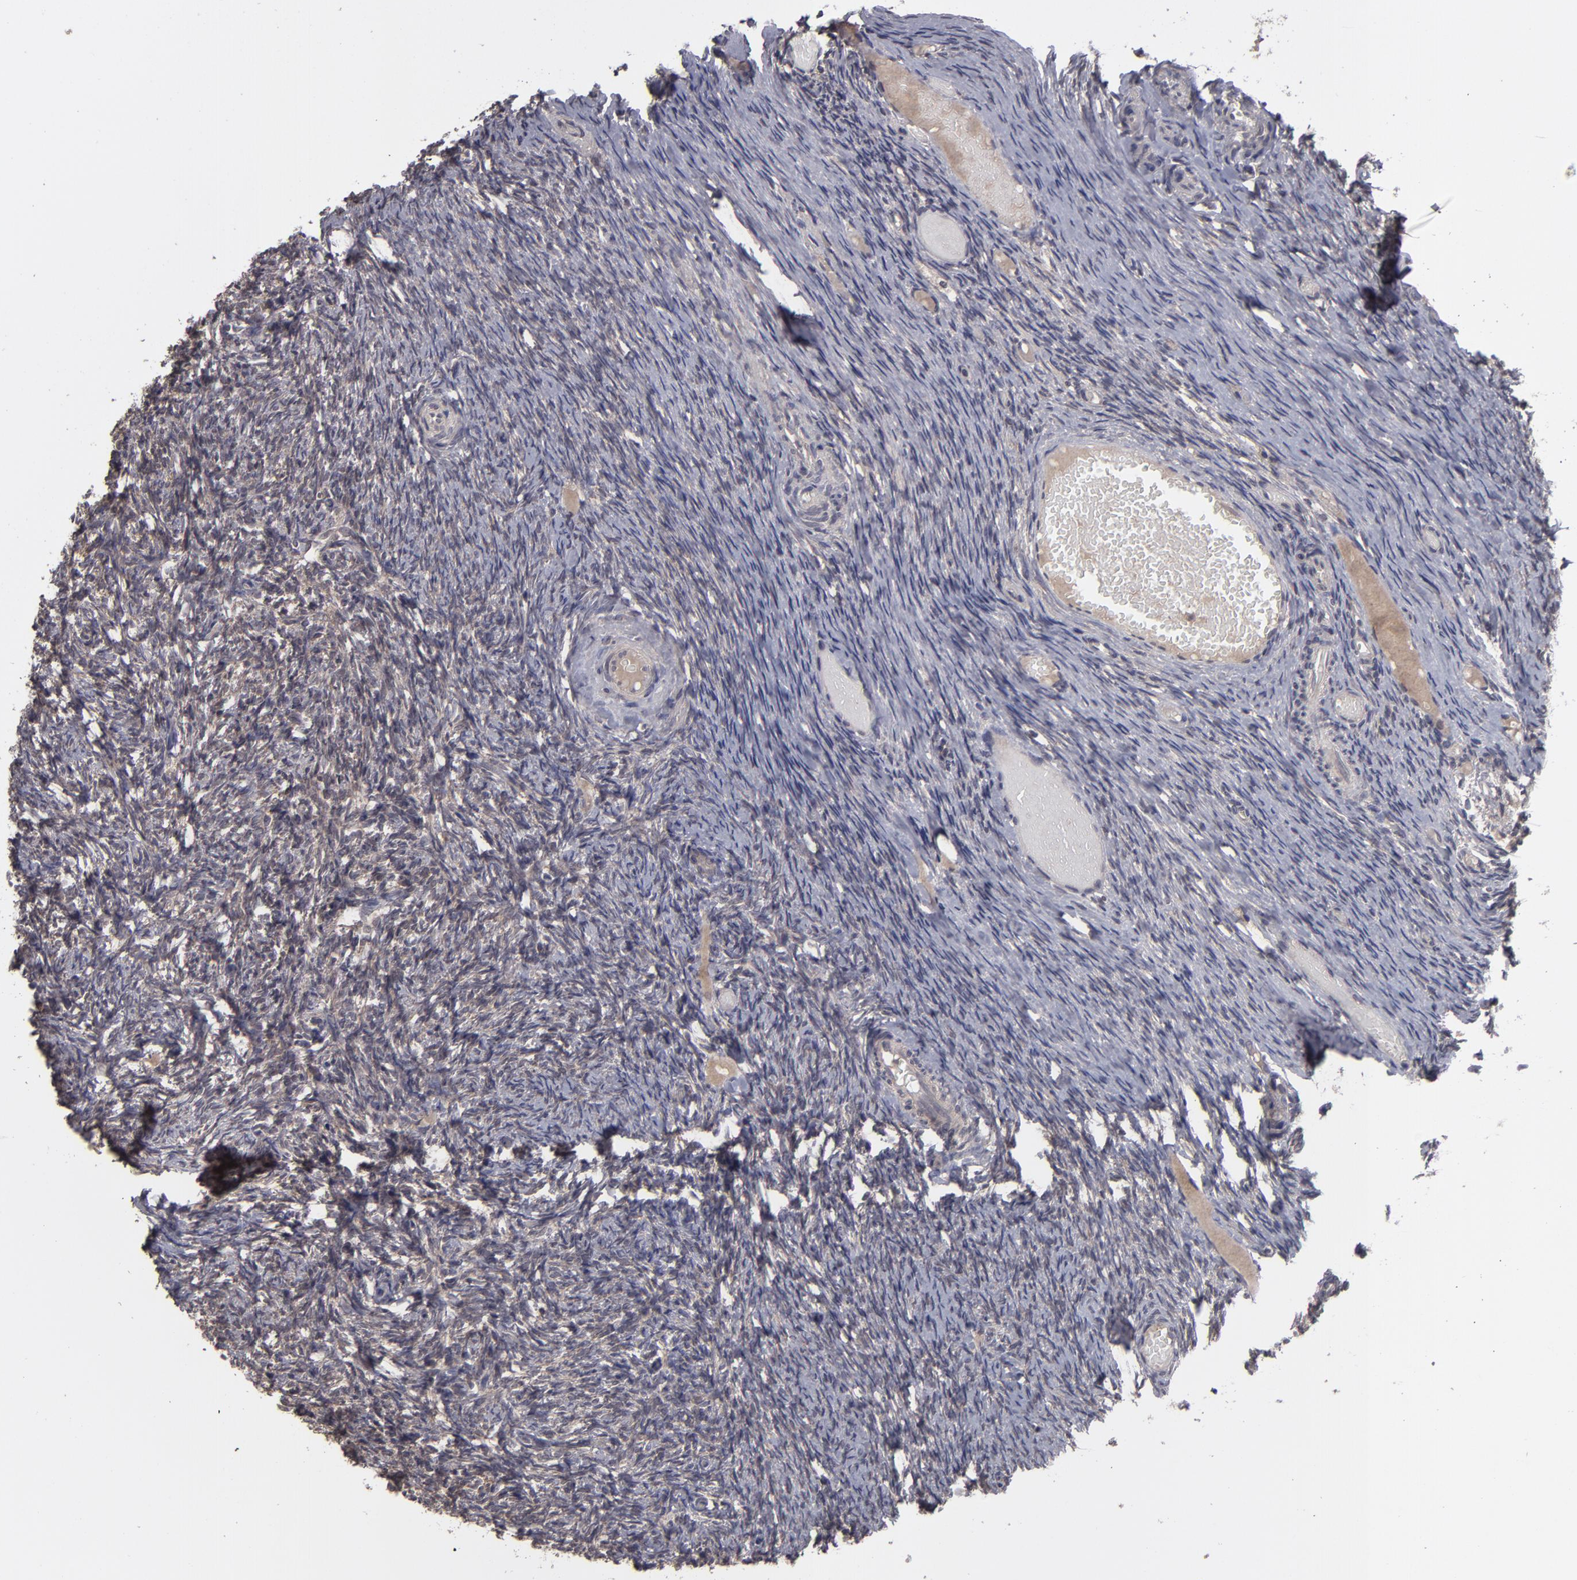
{"staining": {"intensity": "weak", "quantity": "25%-75%", "location": "cytoplasmic/membranous"}, "tissue": "ovary", "cell_type": "Ovarian stroma cells", "image_type": "normal", "snomed": [{"axis": "morphology", "description": "Normal tissue, NOS"}, {"axis": "topography", "description": "Ovary"}], "caption": "This micrograph reveals immunohistochemistry (IHC) staining of normal human ovary, with low weak cytoplasmic/membranous positivity in about 25%-75% of ovarian stroma cells.", "gene": "TYMS", "patient": {"sex": "female", "age": 60}}